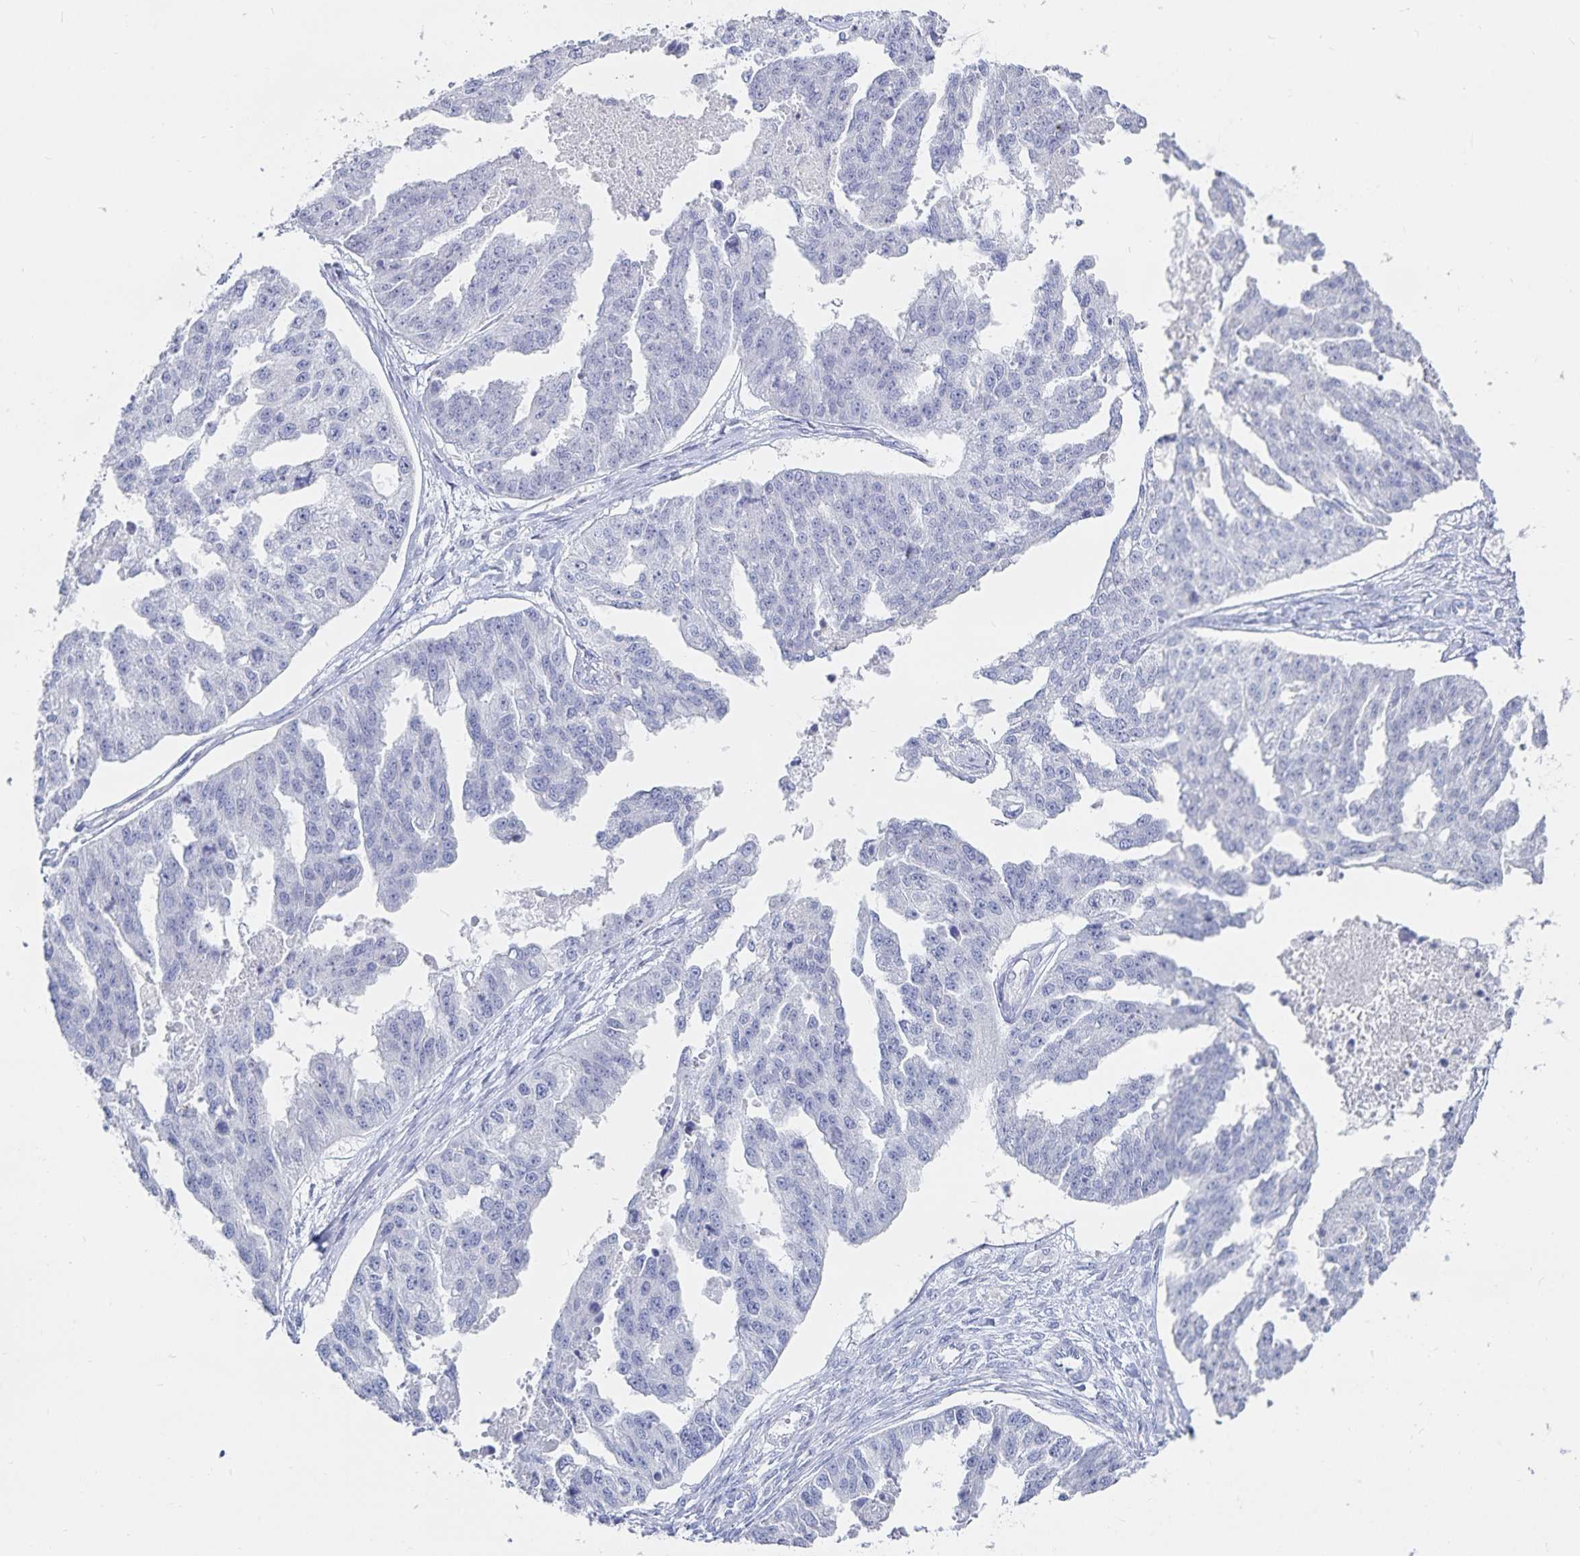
{"staining": {"intensity": "negative", "quantity": "none", "location": "none"}, "tissue": "ovarian cancer", "cell_type": "Tumor cells", "image_type": "cancer", "snomed": [{"axis": "morphology", "description": "Cystadenocarcinoma, serous, NOS"}, {"axis": "topography", "description": "Ovary"}], "caption": "This is a photomicrograph of immunohistochemistry staining of ovarian cancer (serous cystadenocarcinoma), which shows no staining in tumor cells.", "gene": "SFTPA1", "patient": {"sex": "female", "age": 58}}